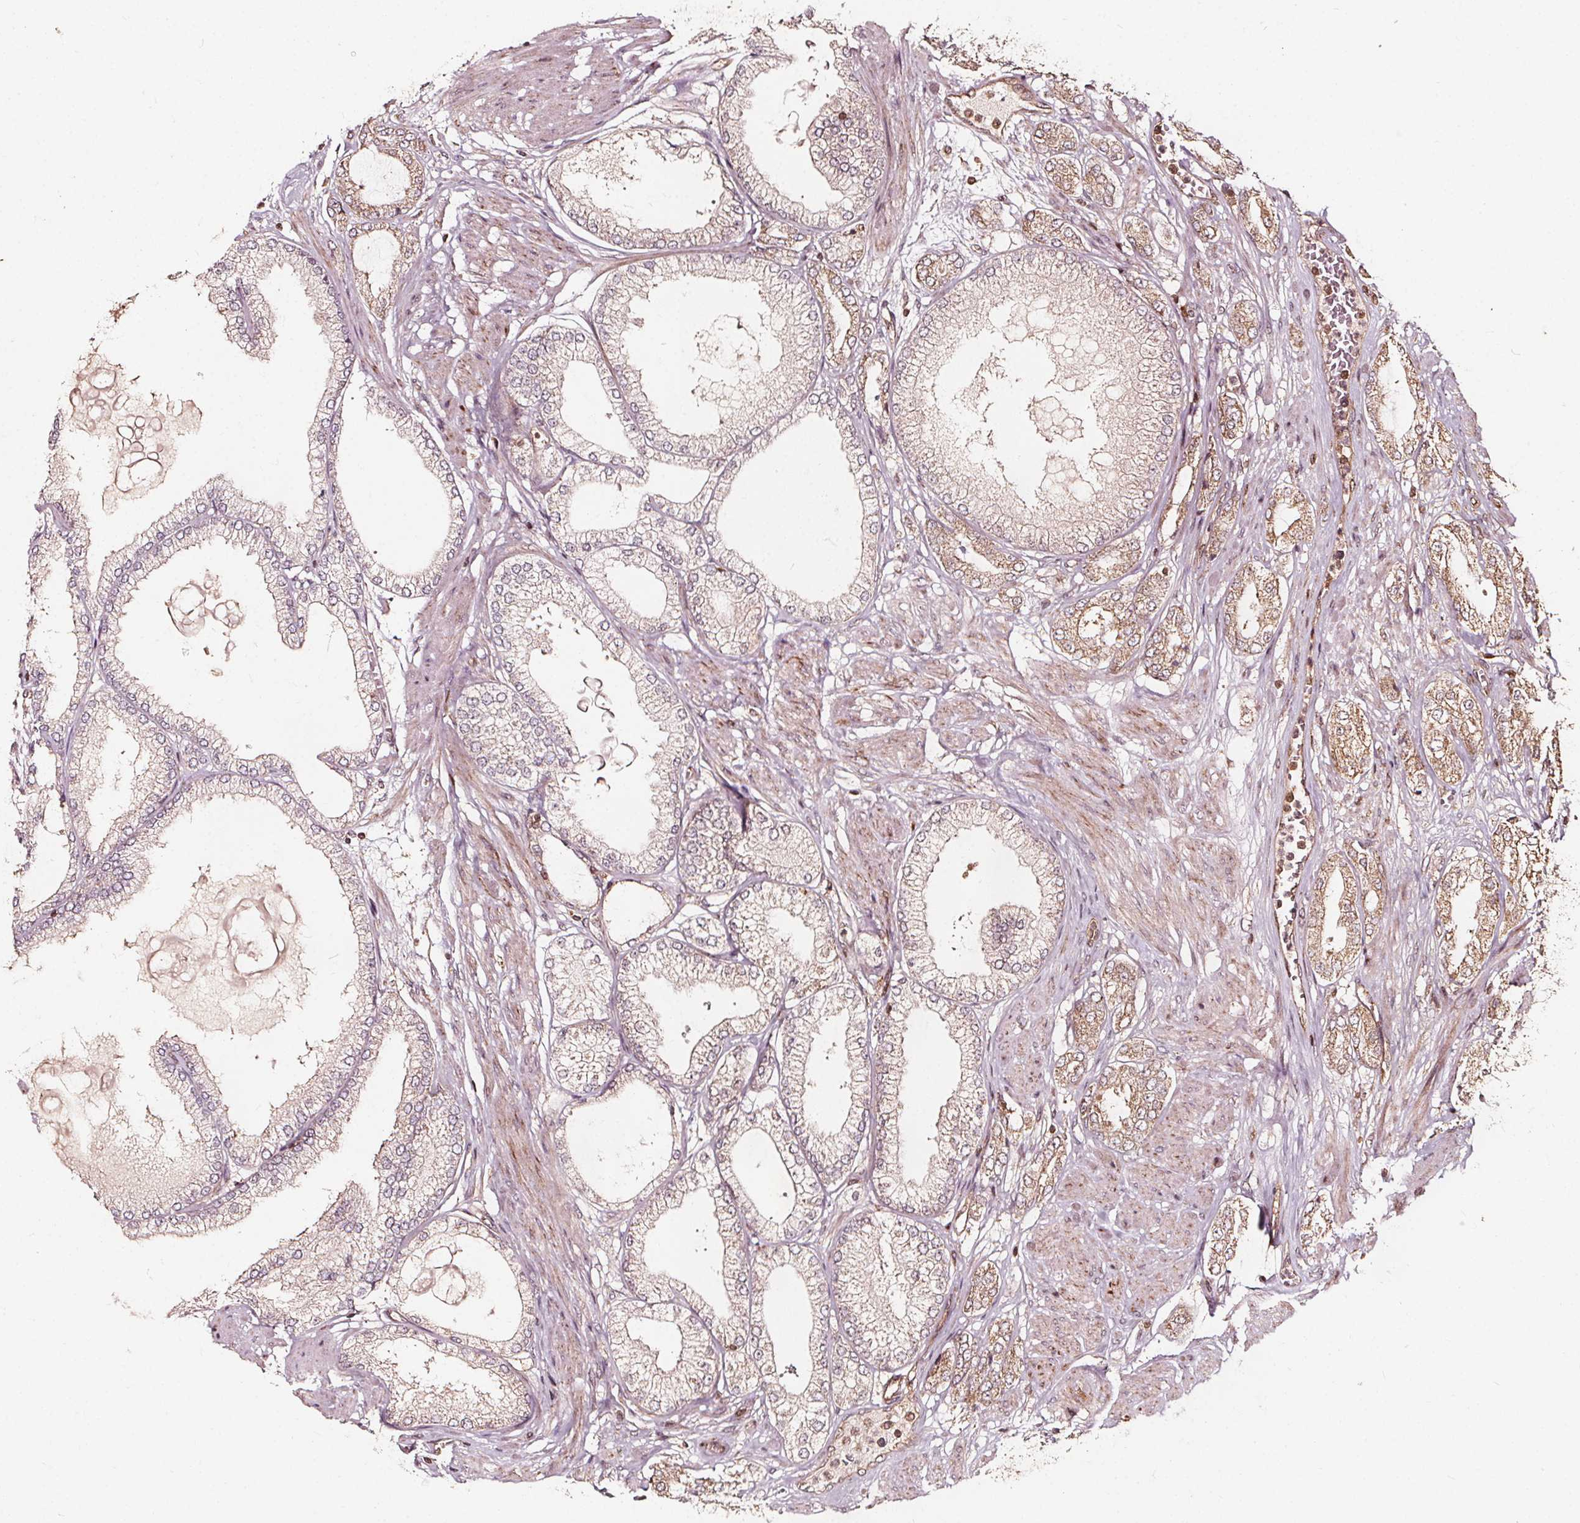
{"staining": {"intensity": "moderate", "quantity": ">75%", "location": "cytoplasmic/membranous"}, "tissue": "prostate cancer", "cell_type": "Tumor cells", "image_type": "cancer", "snomed": [{"axis": "morphology", "description": "Adenocarcinoma, High grade"}, {"axis": "topography", "description": "Prostate"}], "caption": "Protein staining of prostate cancer (adenocarcinoma (high-grade)) tissue shows moderate cytoplasmic/membranous positivity in approximately >75% of tumor cells.", "gene": "AIP", "patient": {"sex": "male", "age": 68}}